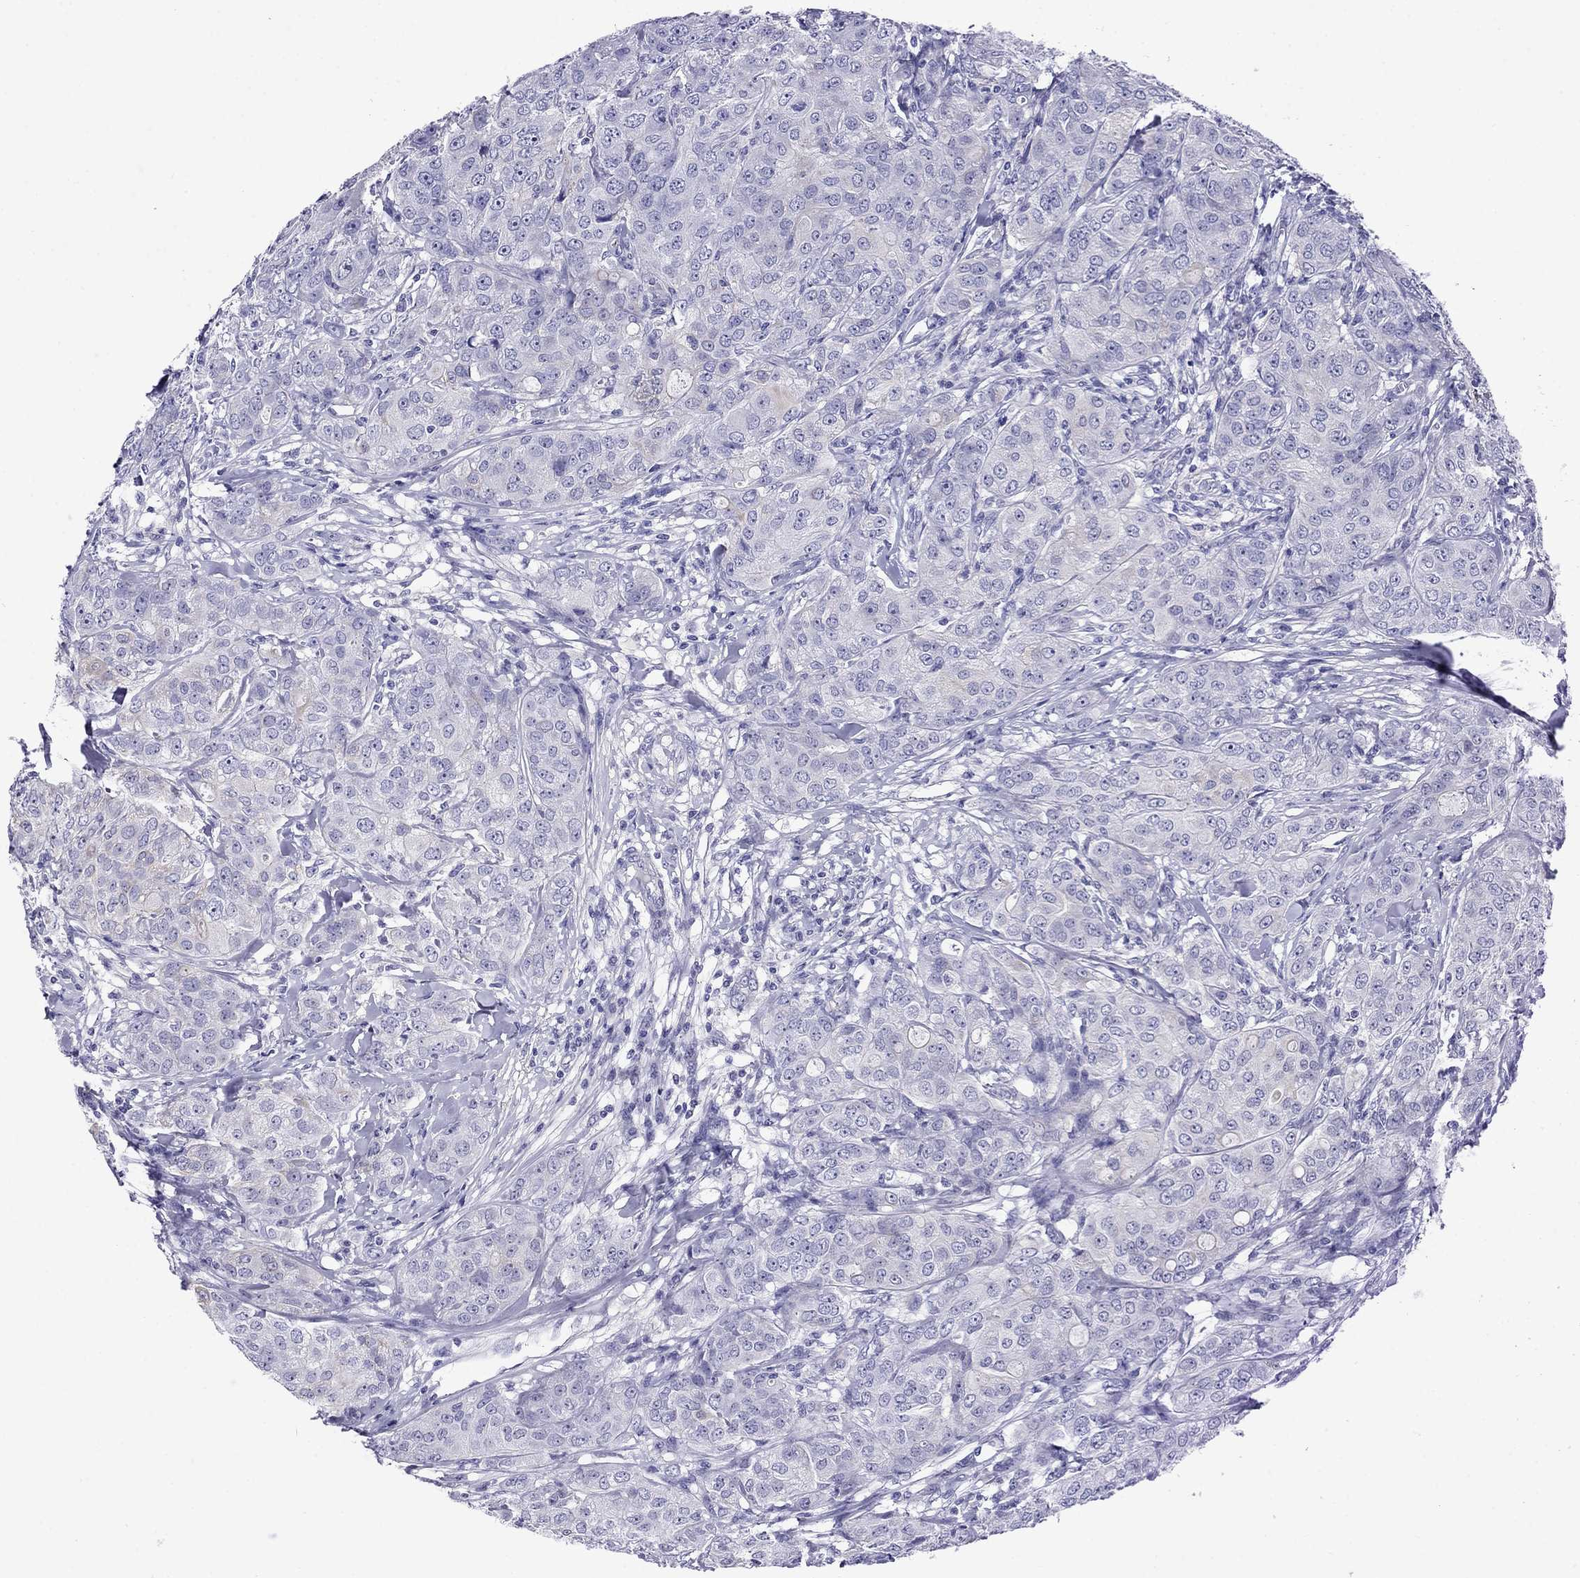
{"staining": {"intensity": "negative", "quantity": "none", "location": "none"}, "tissue": "breast cancer", "cell_type": "Tumor cells", "image_type": "cancer", "snomed": [{"axis": "morphology", "description": "Duct carcinoma"}, {"axis": "topography", "description": "Breast"}], "caption": "This is an immunohistochemistry (IHC) histopathology image of intraductal carcinoma (breast). There is no positivity in tumor cells.", "gene": "SCG2", "patient": {"sex": "female", "age": 43}}